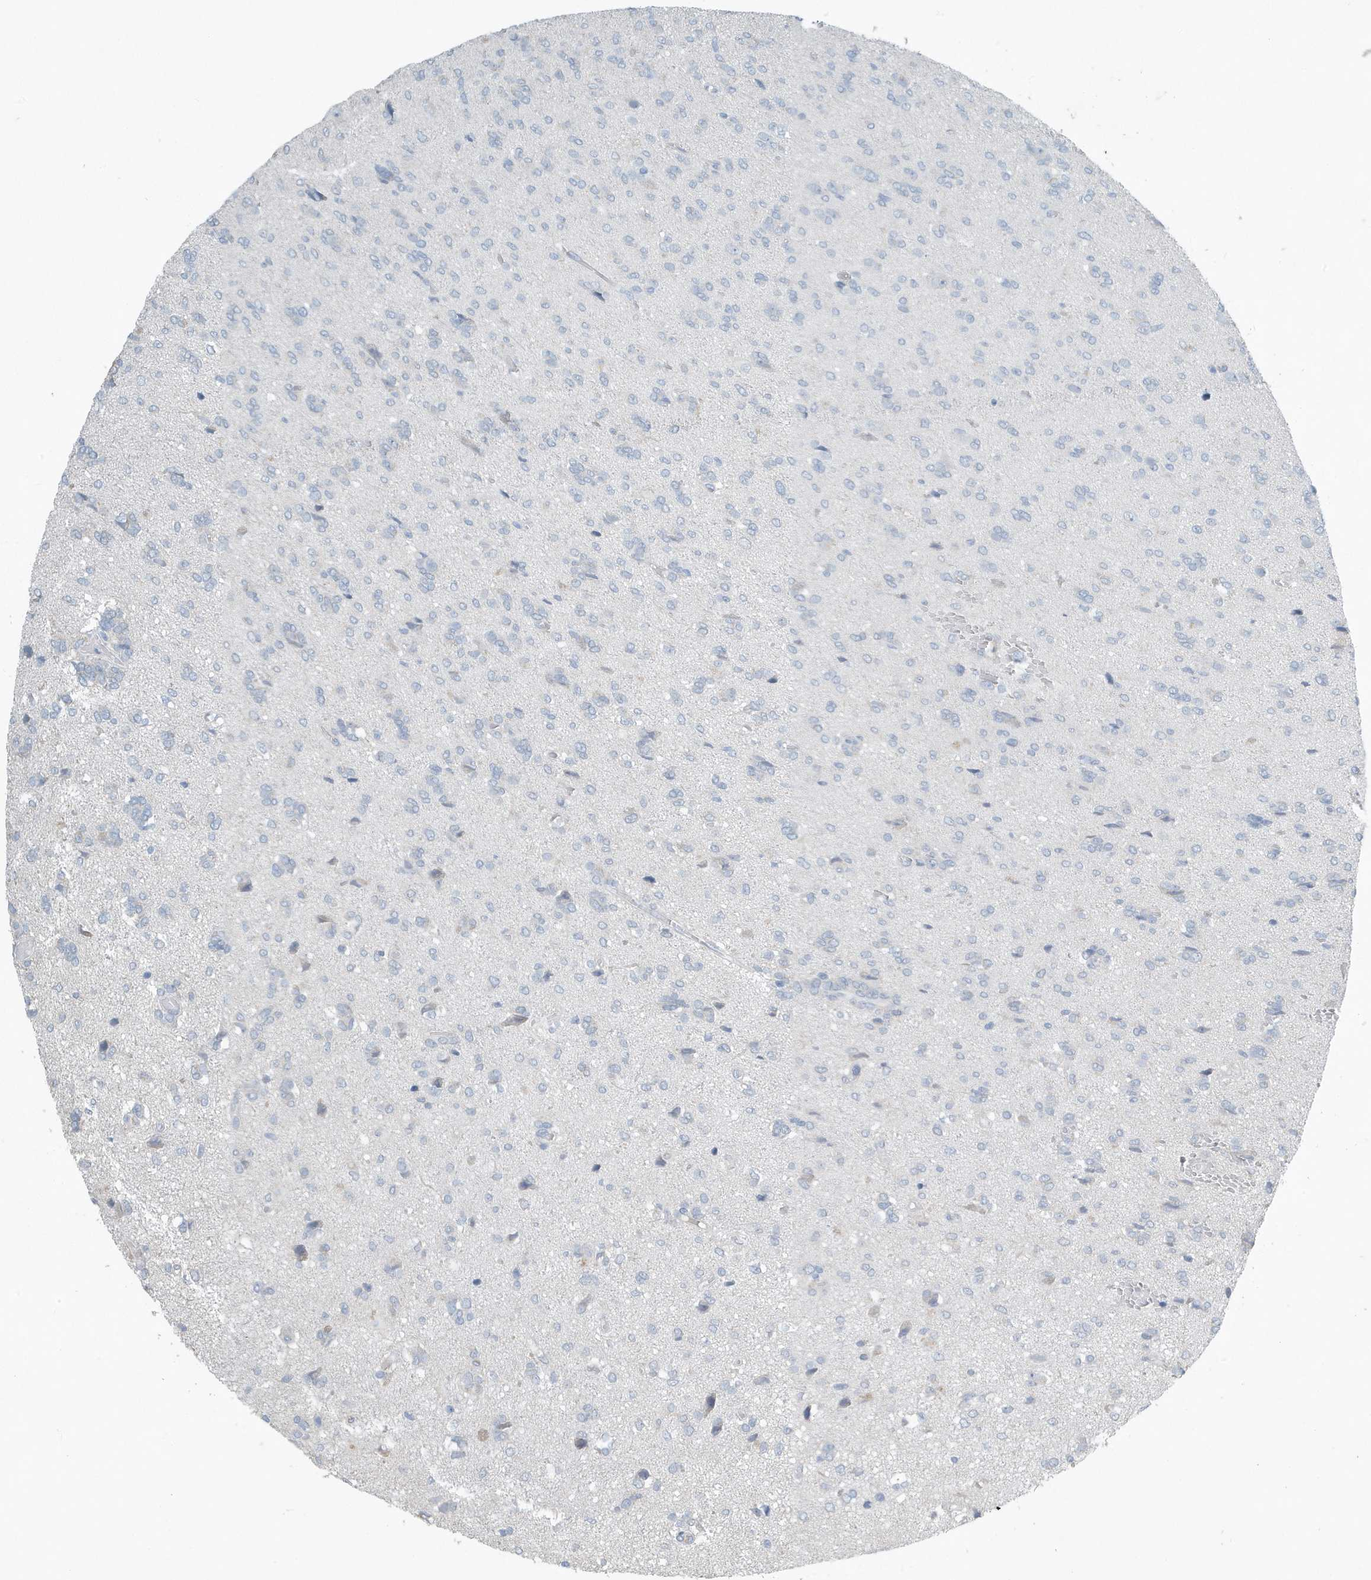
{"staining": {"intensity": "negative", "quantity": "none", "location": "none"}, "tissue": "glioma", "cell_type": "Tumor cells", "image_type": "cancer", "snomed": [{"axis": "morphology", "description": "Glioma, malignant, High grade"}, {"axis": "topography", "description": "Brain"}], "caption": "Immunohistochemistry (IHC) of malignant glioma (high-grade) exhibits no staining in tumor cells.", "gene": "UGT2B4", "patient": {"sex": "female", "age": 59}}